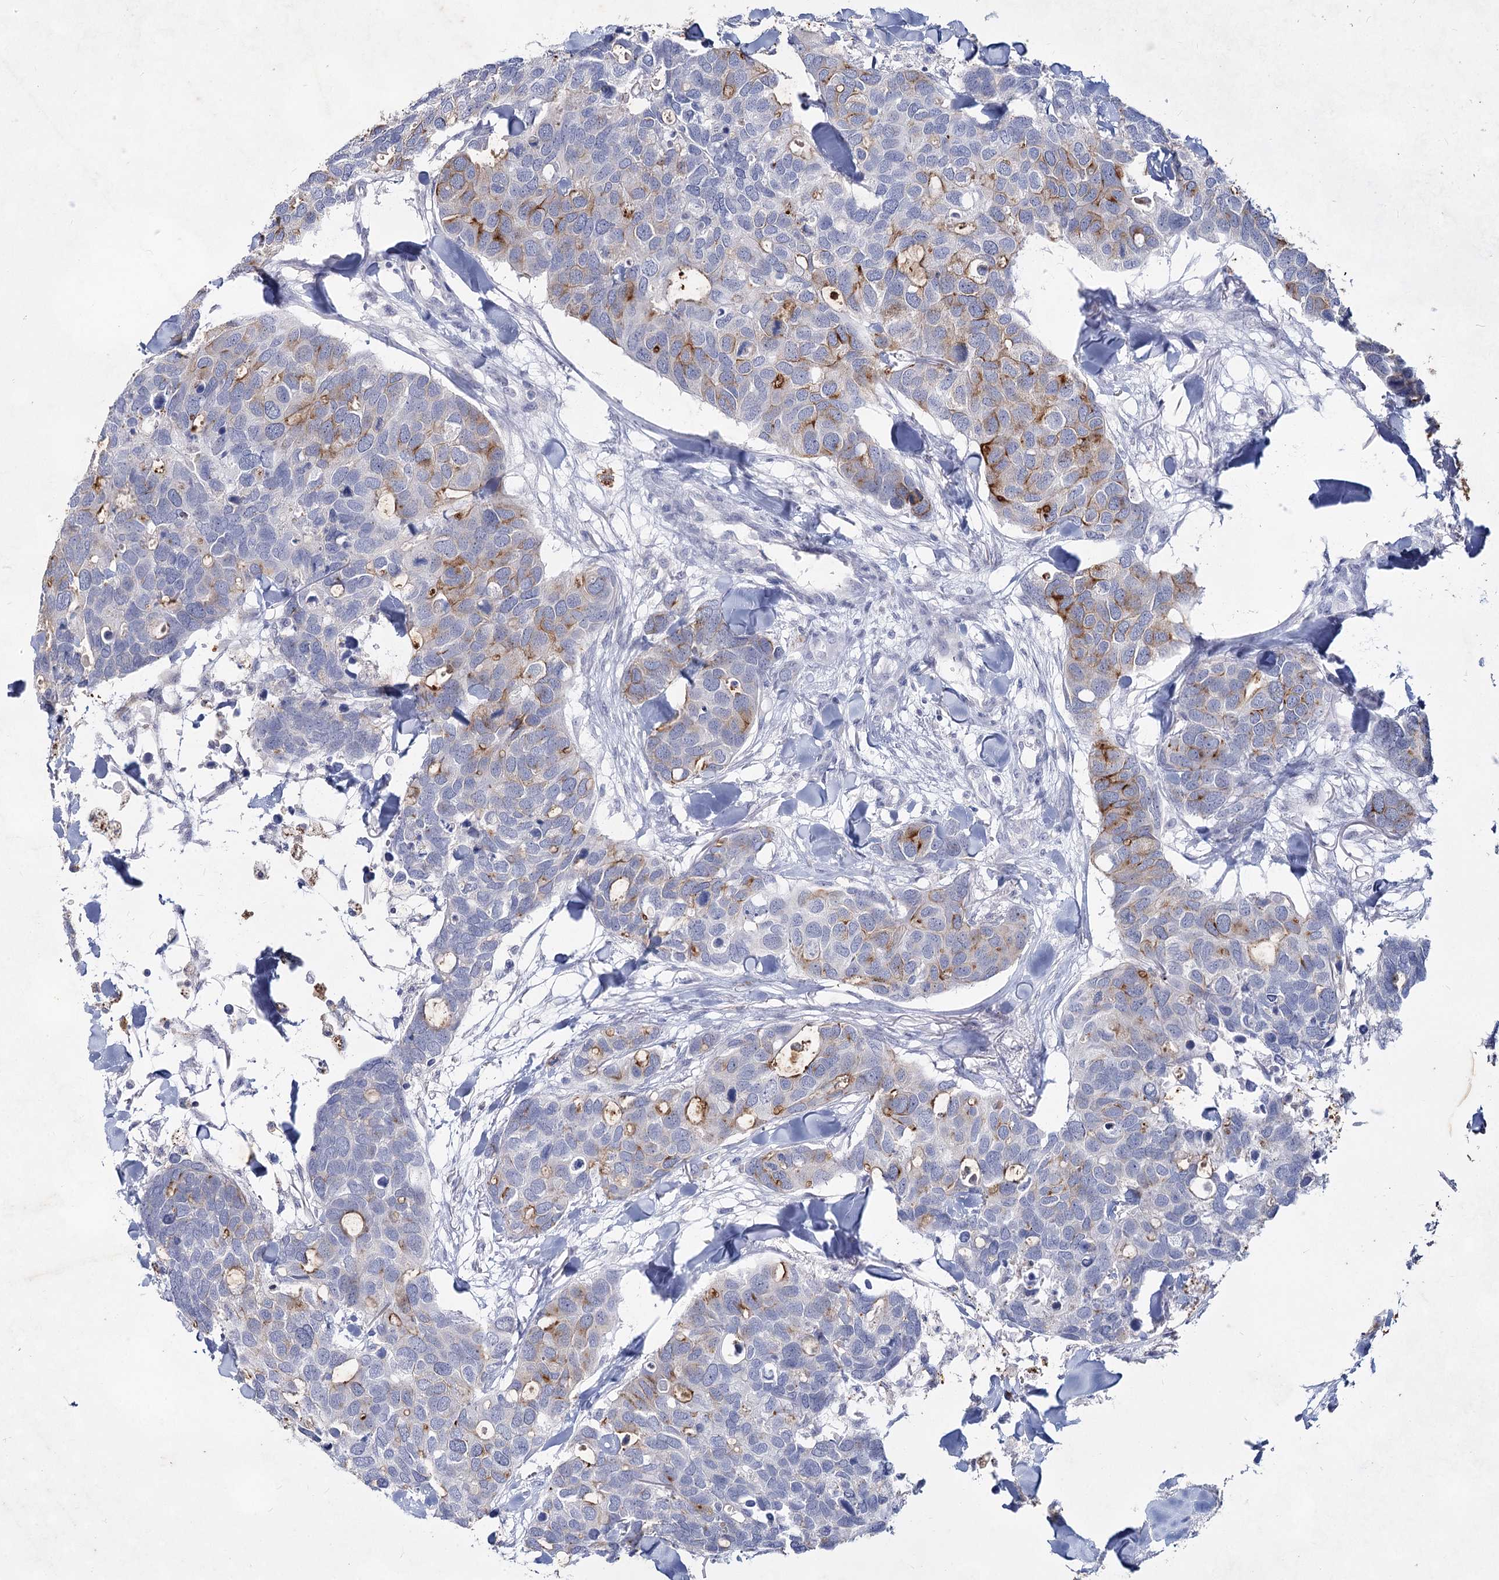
{"staining": {"intensity": "moderate", "quantity": "<25%", "location": "cytoplasmic/membranous"}, "tissue": "breast cancer", "cell_type": "Tumor cells", "image_type": "cancer", "snomed": [{"axis": "morphology", "description": "Duct carcinoma"}, {"axis": "topography", "description": "Breast"}], "caption": "Immunohistochemical staining of human invasive ductal carcinoma (breast) reveals low levels of moderate cytoplasmic/membranous protein positivity in approximately <25% of tumor cells. Using DAB (3,3'-diaminobenzidine) (brown) and hematoxylin (blue) stains, captured at high magnification using brightfield microscopy.", "gene": "CCDC73", "patient": {"sex": "female", "age": 83}}